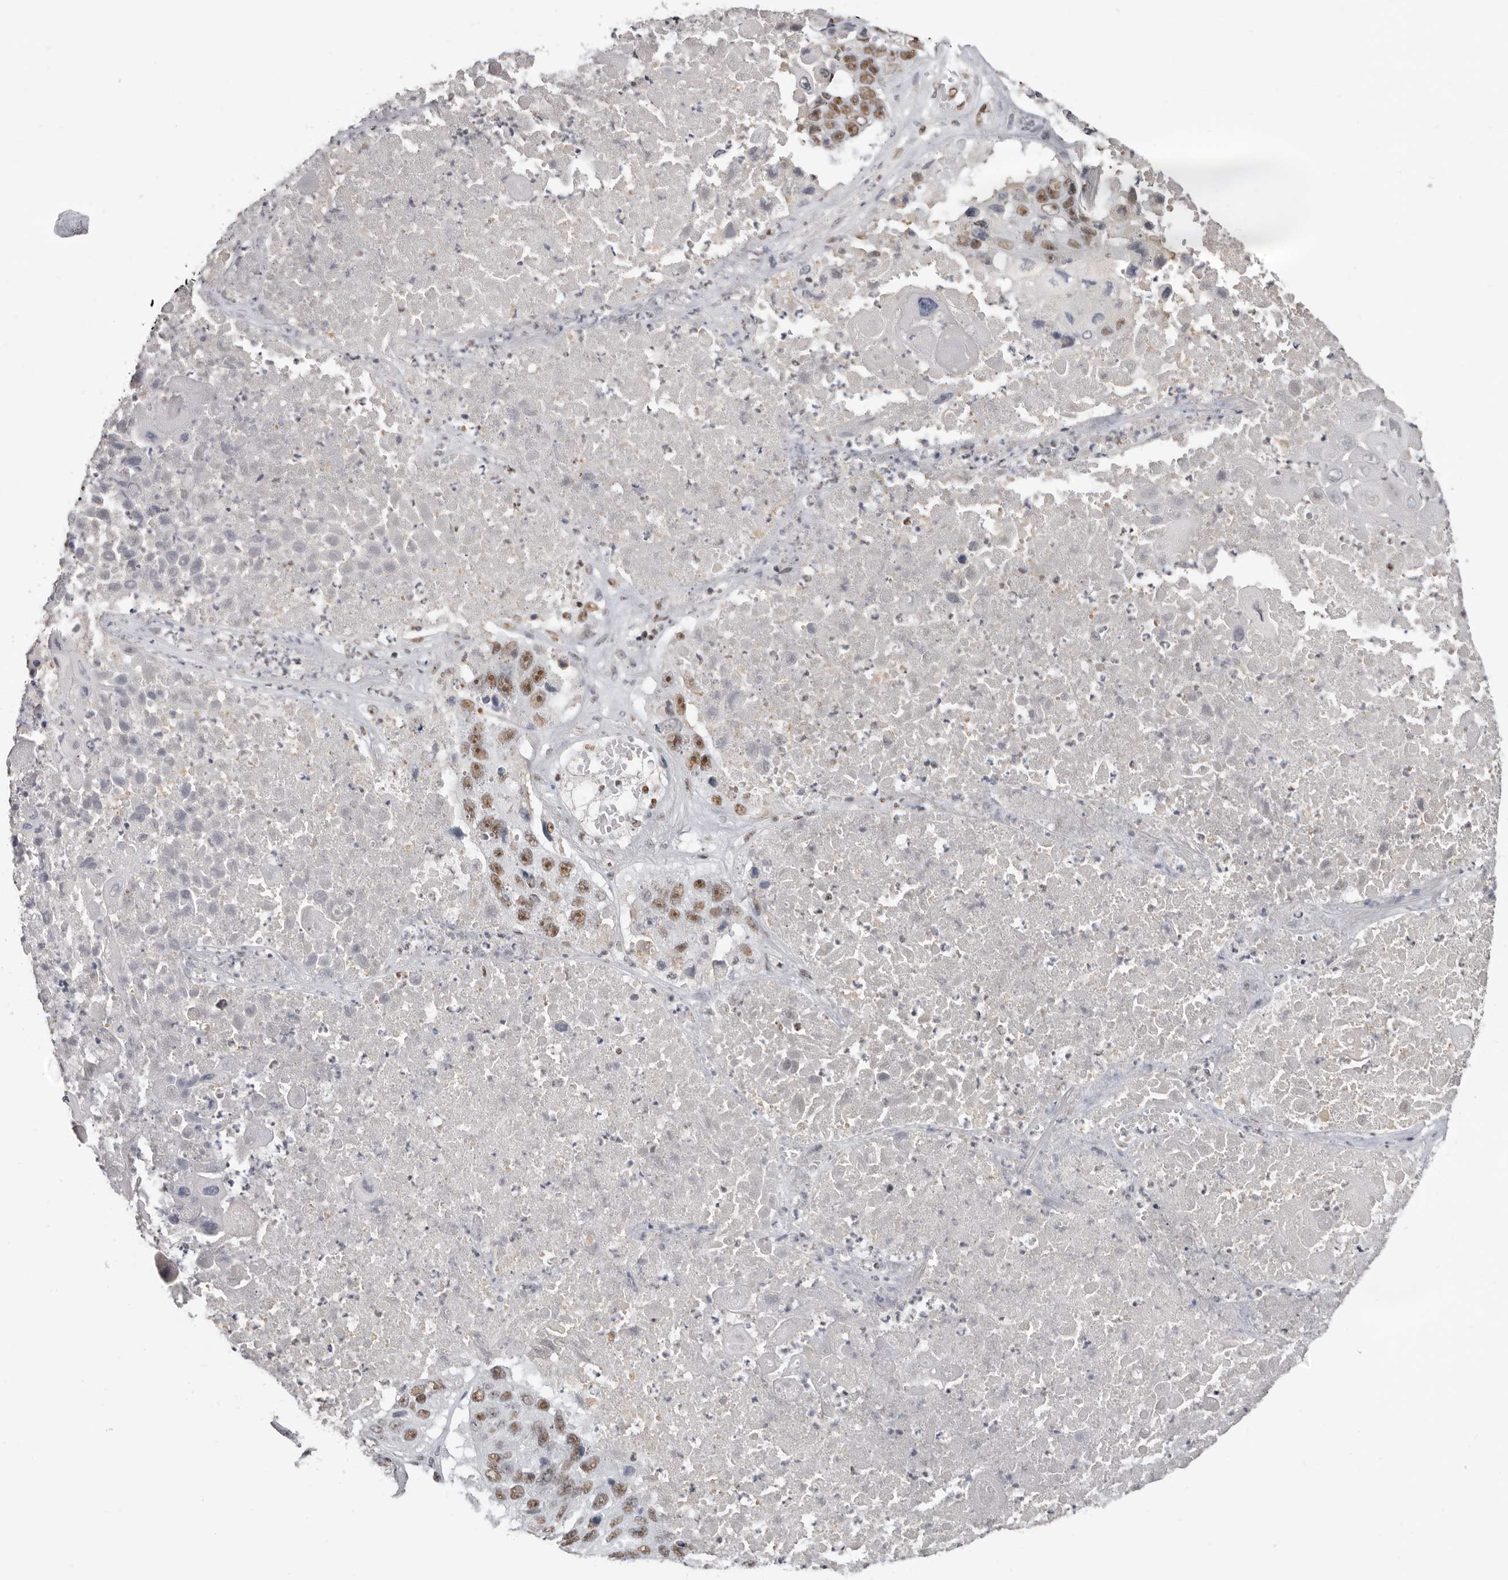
{"staining": {"intensity": "moderate", "quantity": ">75%", "location": "nuclear"}, "tissue": "lung cancer", "cell_type": "Tumor cells", "image_type": "cancer", "snomed": [{"axis": "morphology", "description": "Squamous cell carcinoma, NOS"}, {"axis": "topography", "description": "Lung"}], "caption": "A high-resolution image shows immunohistochemistry (IHC) staining of lung cancer, which exhibits moderate nuclear staining in approximately >75% of tumor cells. (brown staining indicates protein expression, while blue staining denotes nuclei).", "gene": "SCAF4", "patient": {"sex": "male", "age": 61}}